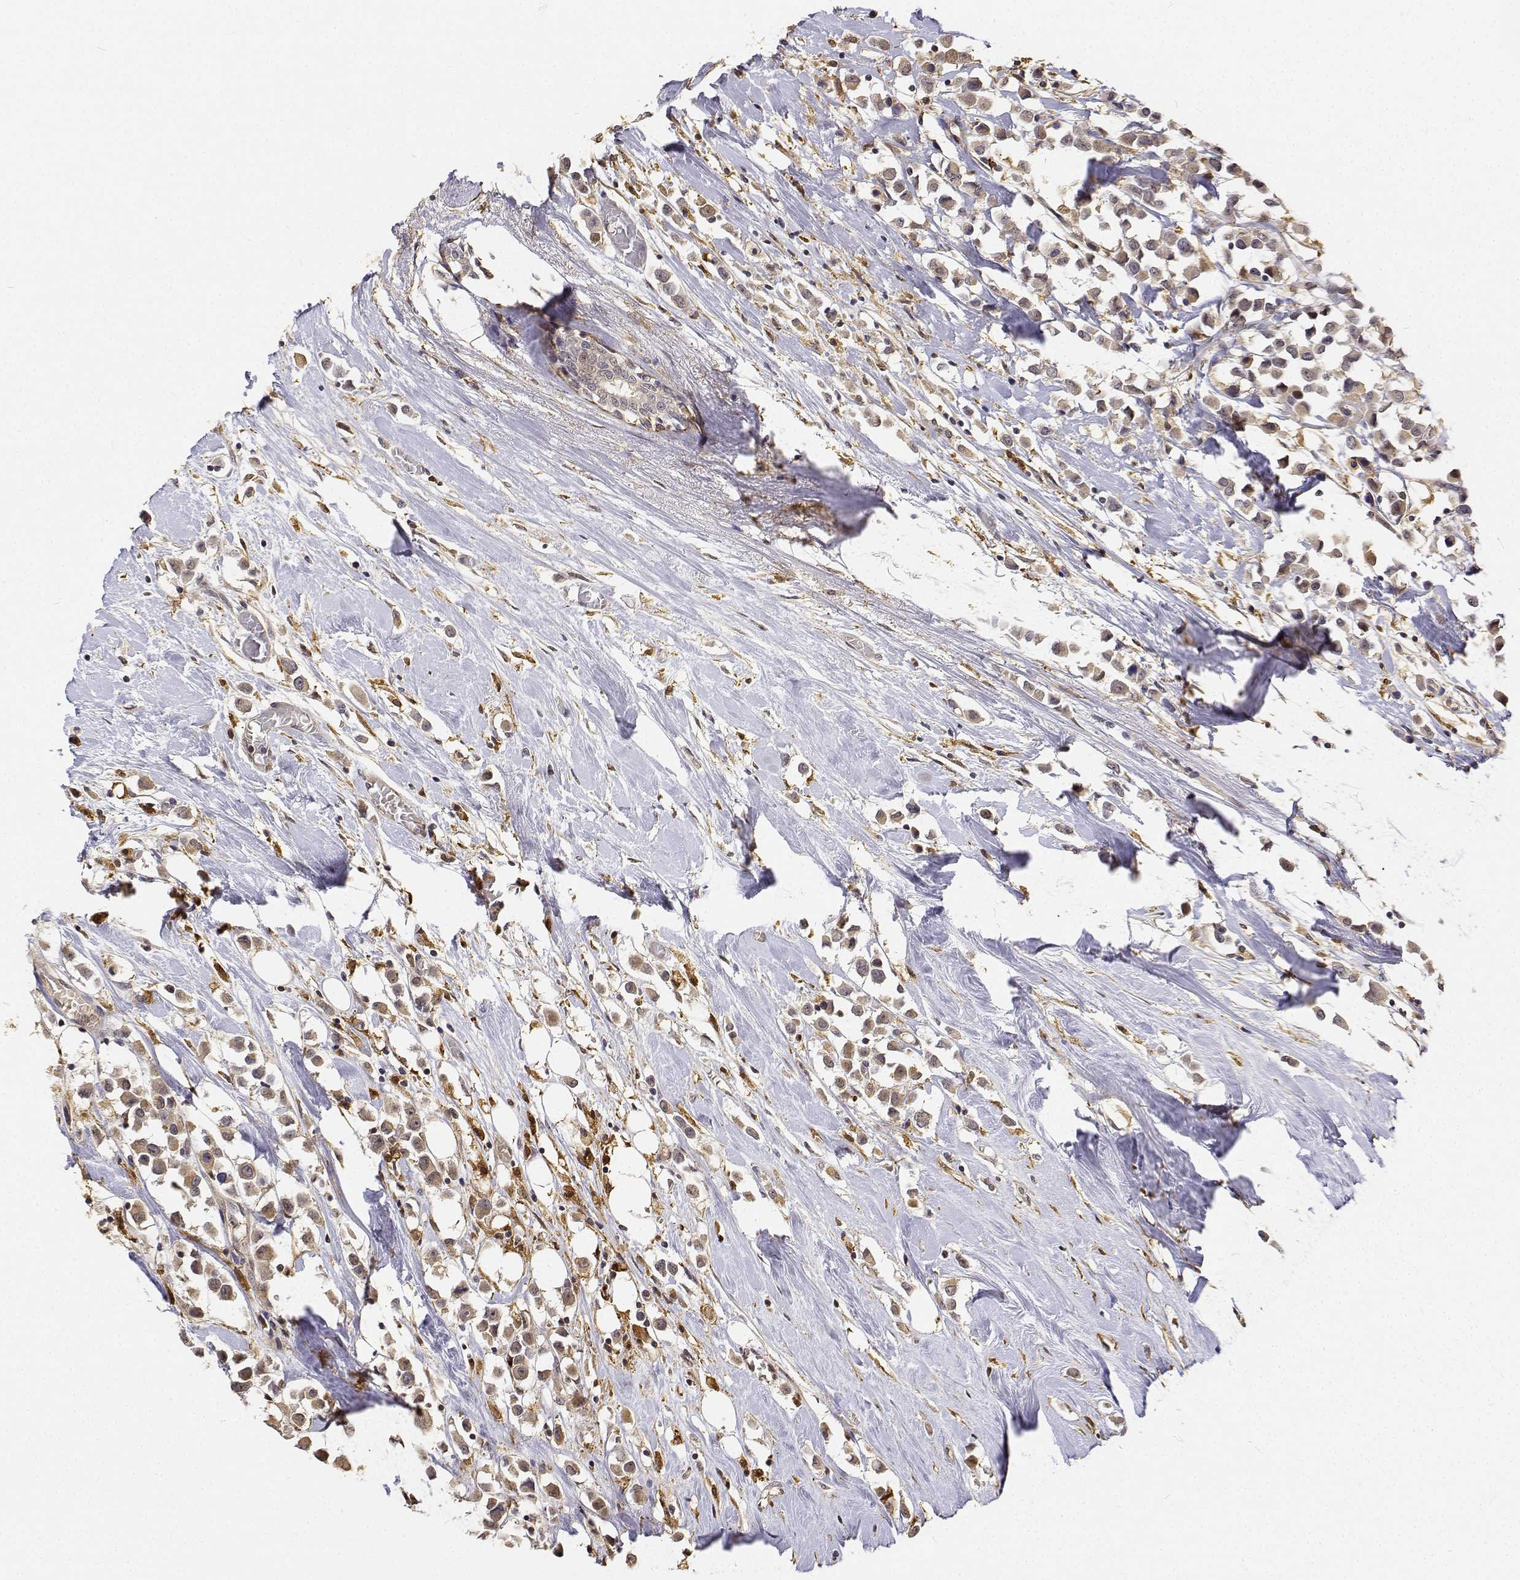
{"staining": {"intensity": "weak", "quantity": ">75%", "location": "cytoplasmic/membranous"}, "tissue": "breast cancer", "cell_type": "Tumor cells", "image_type": "cancer", "snomed": [{"axis": "morphology", "description": "Duct carcinoma"}, {"axis": "topography", "description": "Breast"}], "caption": "Tumor cells exhibit low levels of weak cytoplasmic/membranous expression in approximately >75% of cells in human intraductal carcinoma (breast).", "gene": "PCID2", "patient": {"sex": "female", "age": 61}}